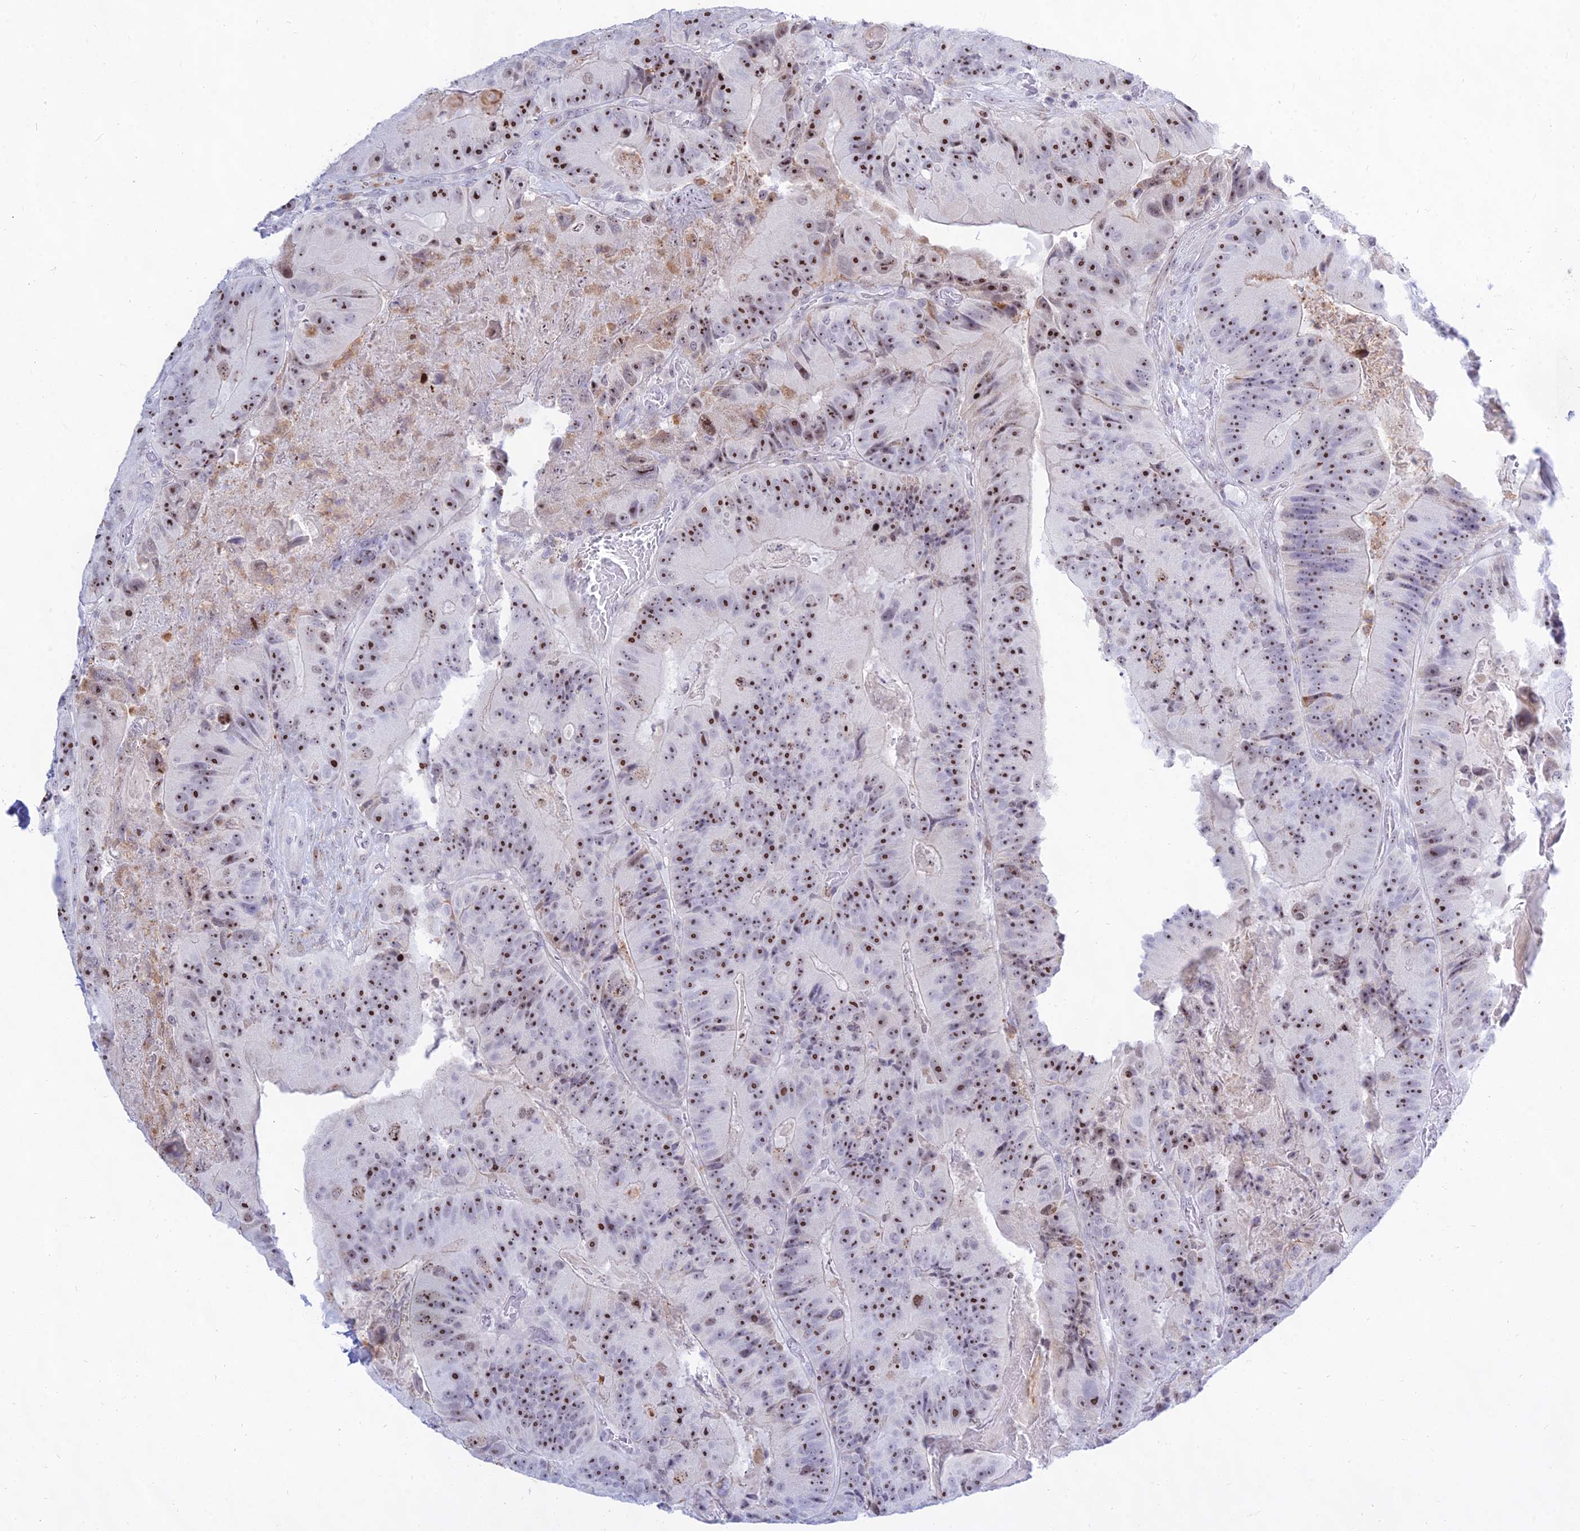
{"staining": {"intensity": "moderate", "quantity": ">75%", "location": "nuclear"}, "tissue": "colorectal cancer", "cell_type": "Tumor cells", "image_type": "cancer", "snomed": [{"axis": "morphology", "description": "Adenocarcinoma, NOS"}, {"axis": "topography", "description": "Colon"}], "caption": "Colorectal adenocarcinoma stained for a protein demonstrates moderate nuclear positivity in tumor cells.", "gene": "KRR1", "patient": {"sex": "female", "age": 86}}